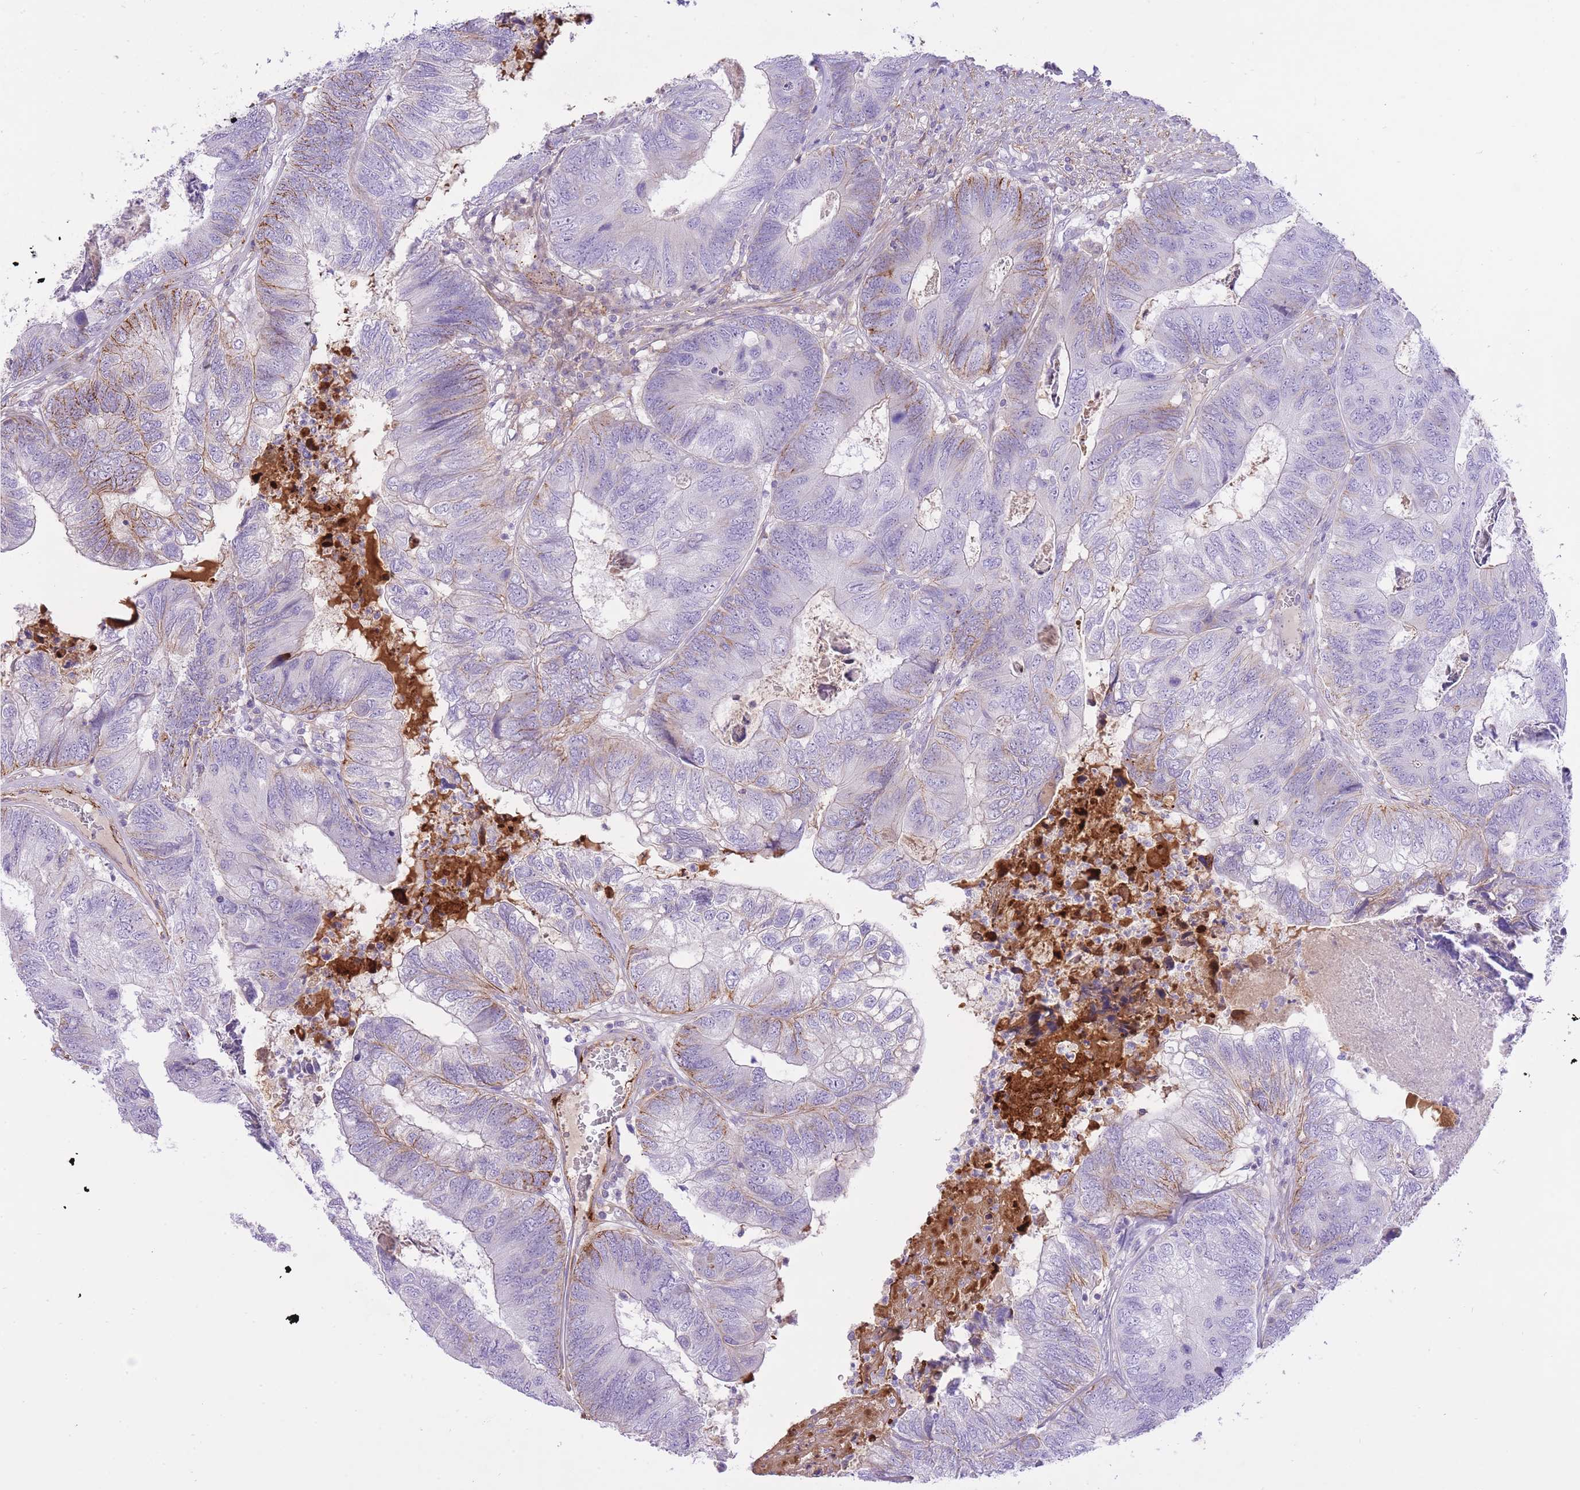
{"staining": {"intensity": "moderate", "quantity": "<25%", "location": "cytoplasmic/membranous"}, "tissue": "colorectal cancer", "cell_type": "Tumor cells", "image_type": "cancer", "snomed": [{"axis": "morphology", "description": "Adenocarcinoma, NOS"}, {"axis": "topography", "description": "Colon"}], "caption": "IHC of colorectal cancer reveals low levels of moderate cytoplasmic/membranous expression in about <25% of tumor cells.", "gene": "HRG", "patient": {"sex": "female", "age": 67}}